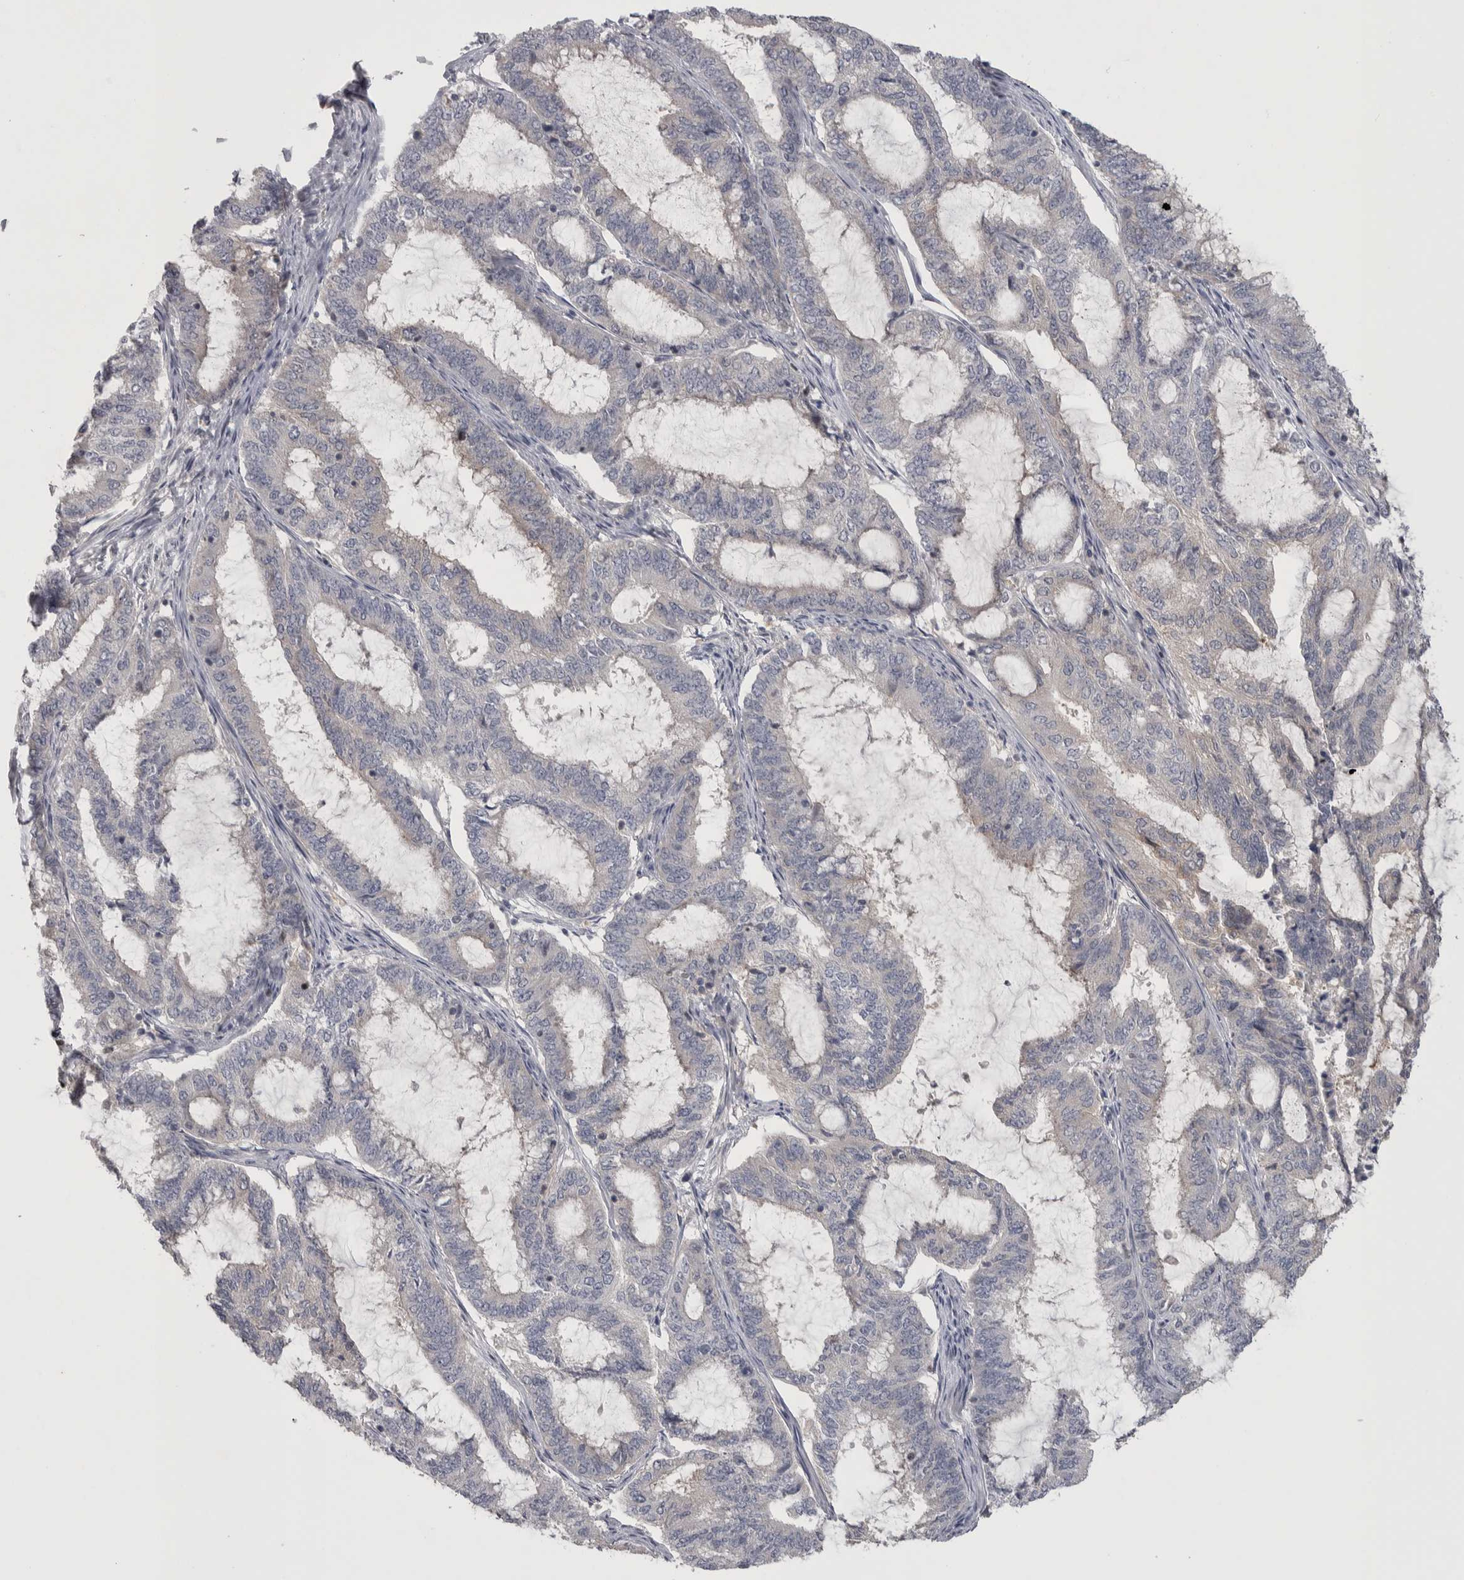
{"staining": {"intensity": "negative", "quantity": "none", "location": "none"}, "tissue": "endometrial cancer", "cell_type": "Tumor cells", "image_type": "cancer", "snomed": [{"axis": "morphology", "description": "Adenocarcinoma, NOS"}, {"axis": "topography", "description": "Endometrium"}], "caption": "Protein analysis of adenocarcinoma (endometrial) reveals no significant expression in tumor cells.", "gene": "NFKB2", "patient": {"sex": "female", "age": 51}}